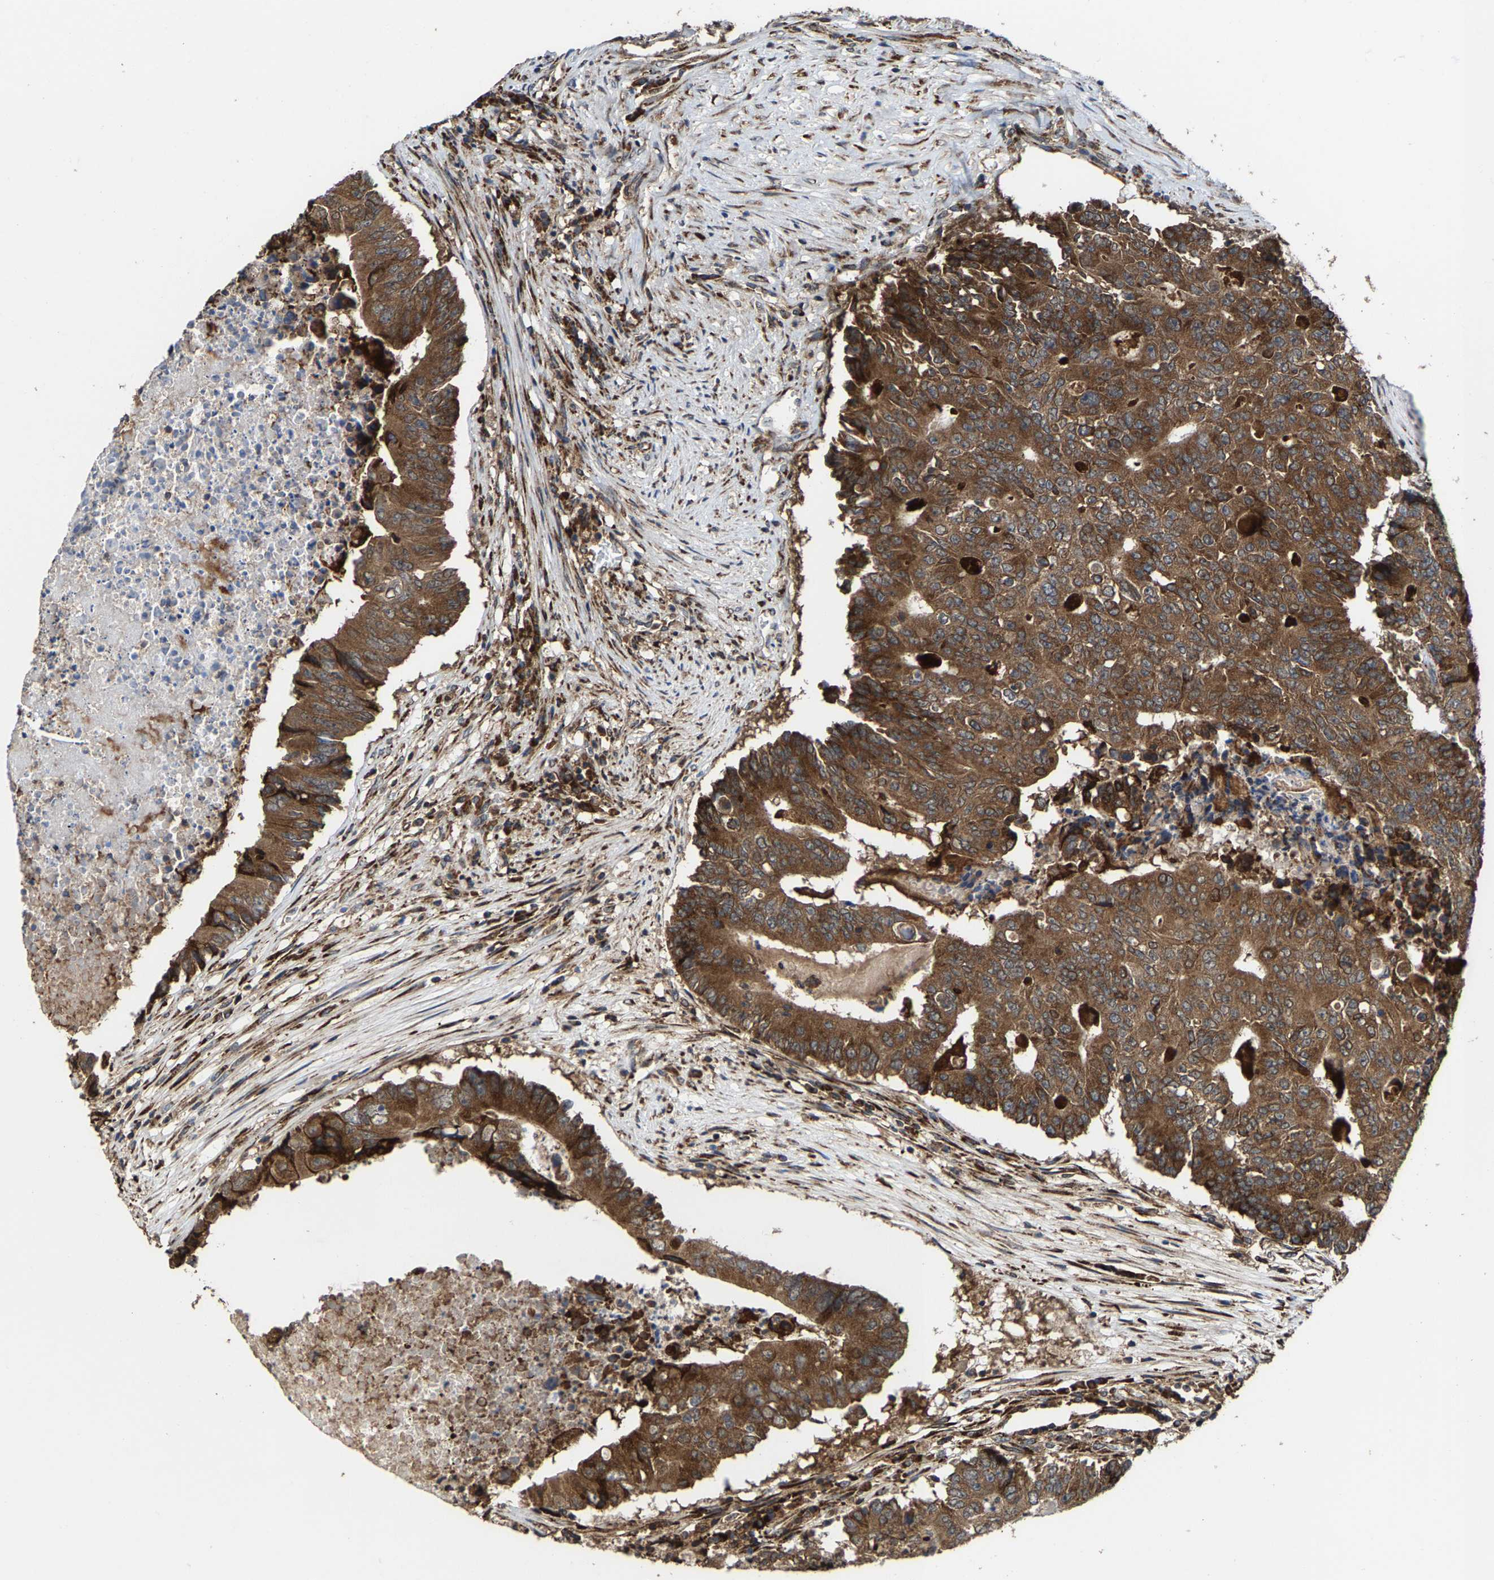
{"staining": {"intensity": "strong", "quantity": ">75%", "location": "cytoplasmic/membranous"}, "tissue": "colorectal cancer", "cell_type": "Tumor cells", "image_type": "cancer", "snomed": [{"axis": "morphology", "description": "Adenocarcinoma, NOS"}, {"axis": "topography", "description": "Colon"}], "caption": "A histopathology image of adenocarcinoma (colorectal) stained for a protein shows strong cytoplasmic/membranous brown staining in tumor cells. The protein of interest is shown in brown color, while the nuclei are stained blue.", "gene": "FGD3", "patient": {"sex": "male", "age": 87}}